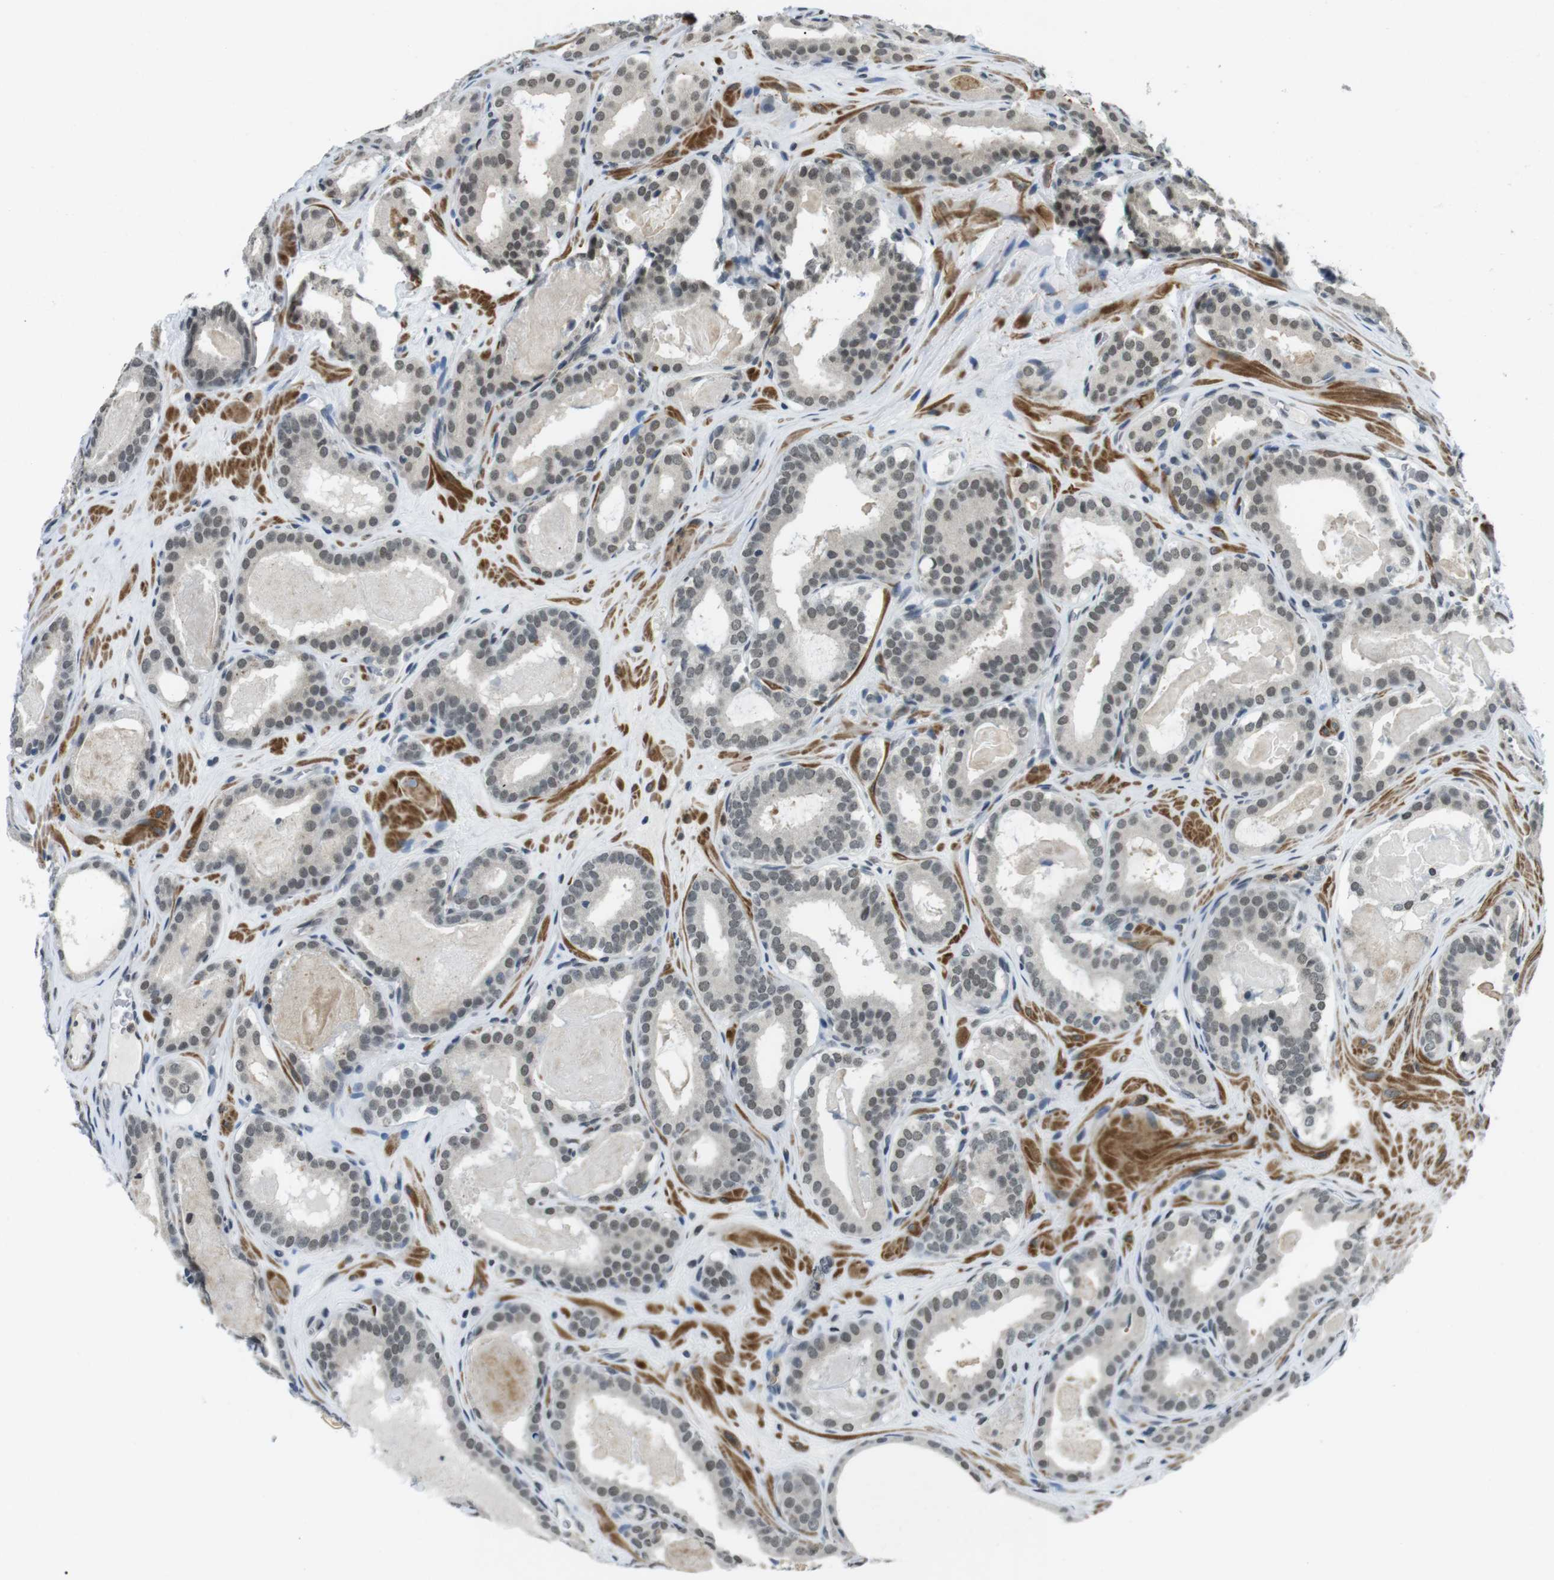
{"staining": {"intensity": "weak", "quantity": ">75%", "location": "nuclear"}, "tissue": "prostate cancer", "cell_type": "Tumor cells", "image_type": "cancer", "snomed": [{"axis": "morphology", "description": "Adenocarcinoma, High grade"}, {"axis": "topography", "description": "Prostate"}], "caption": "Prostate cancer (adenocarcinoma (high-grade)) stained for a protein (brown) shows weak nuclear positive staining in approximately >75% of tumor cells.", "gene": "USP7", "patient": {"sex": "male", "age": 60}}